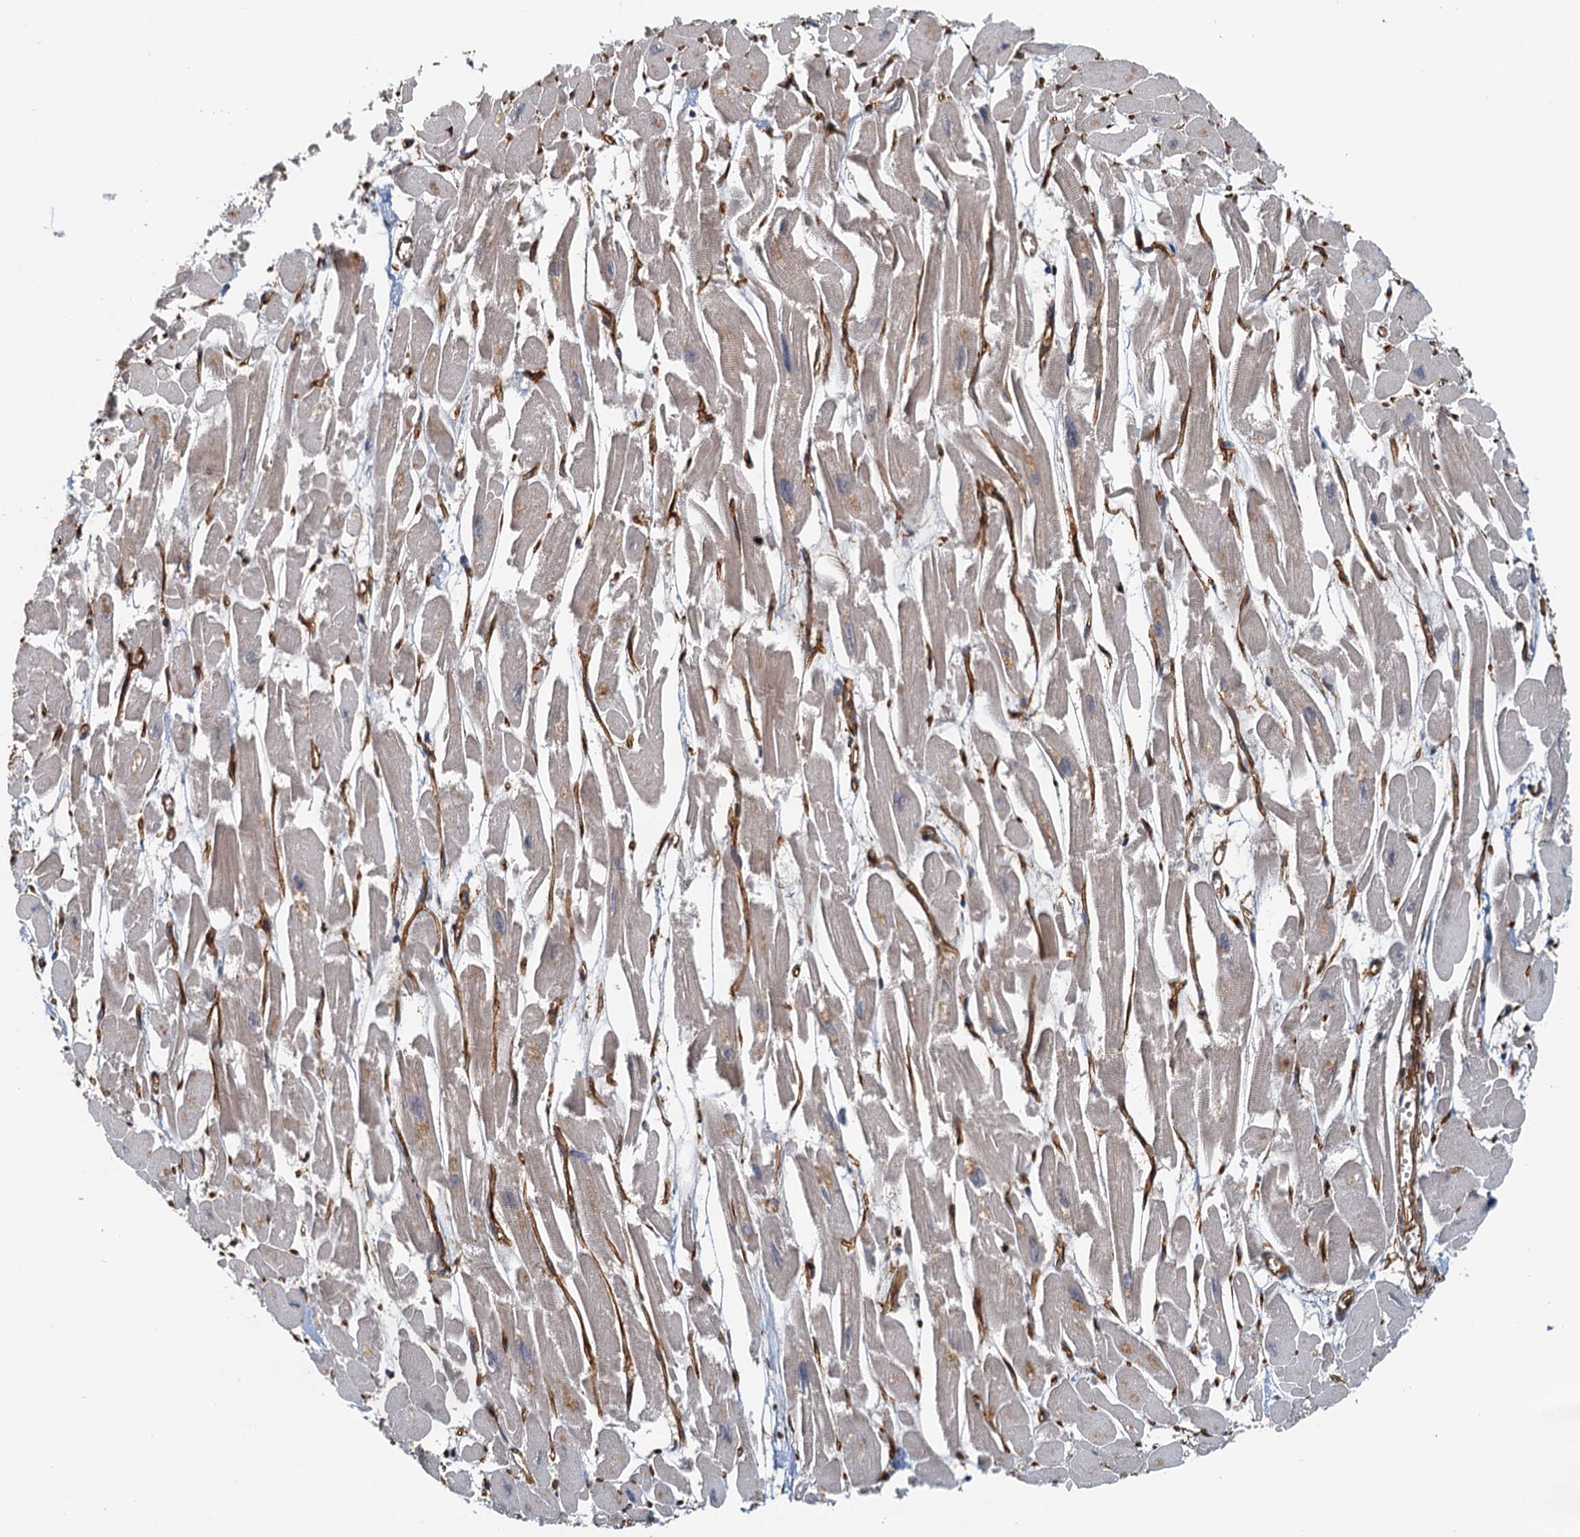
{"staining": {"intensity": "moderate", "quantity": "25%-75%", "location": "cytoplasmic/membranous"}, "tissue": "heart muscle", "cell_type": "Cardiomyocytes", "image_type": "normal", "snomed": [{"axis": "morphology", "description": "Normal tissue, NOS"}, {"axis": "topography", "description": "Heart"}], "caption": "Moderate cytoplasmic/membranous protein staining is seen in about 25%-75% of cardiomyocytes in heart muscle.", "gene": "NIPAL3", "patient": {"sex": "male", "age": 54}}